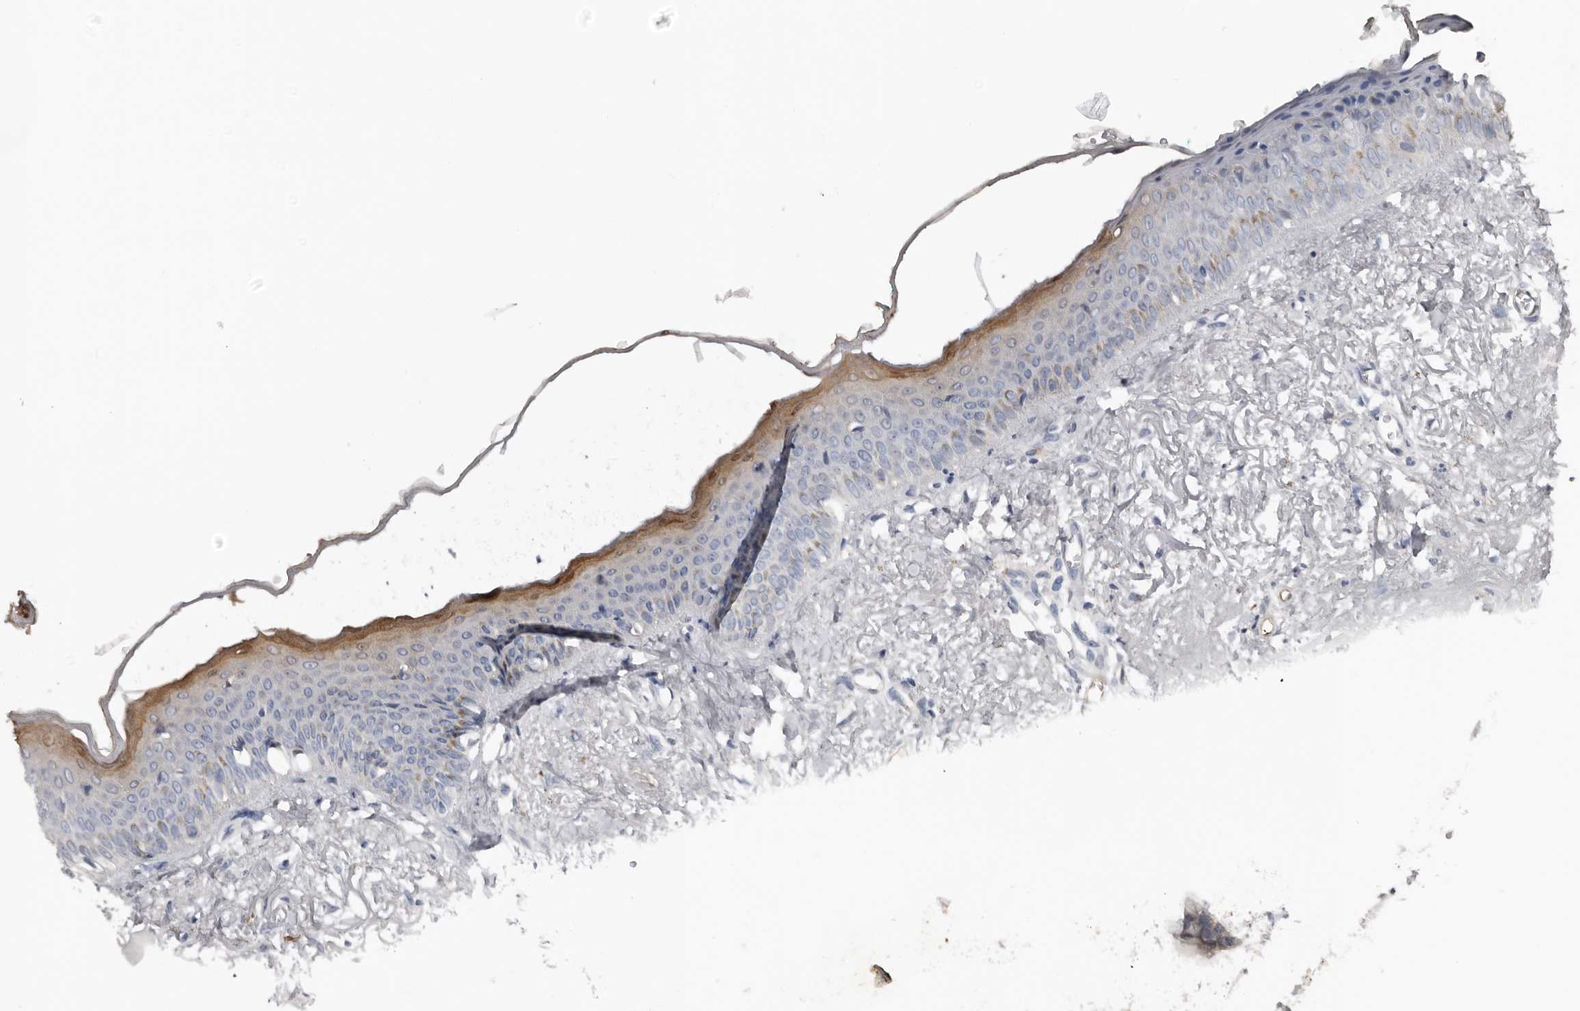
{"staining": {"intensity": "negative", "quantity": "none", "location": "none"}, "tissue": "oral mucosa", "cell_type": "Squamous epithelial cells", "image_type": "normal", "snomed": [{"axis": "morphology", "description": "Normal tissue, NOS"}, {"axis": "topography", "description": "Oral tissue"}], "caption": "Oral mucosa stained for a protein using IHC displays no positivity squamous epithelial cells.", "gene": "FABP7", "patient": {"sex": "female", "age": 70}}